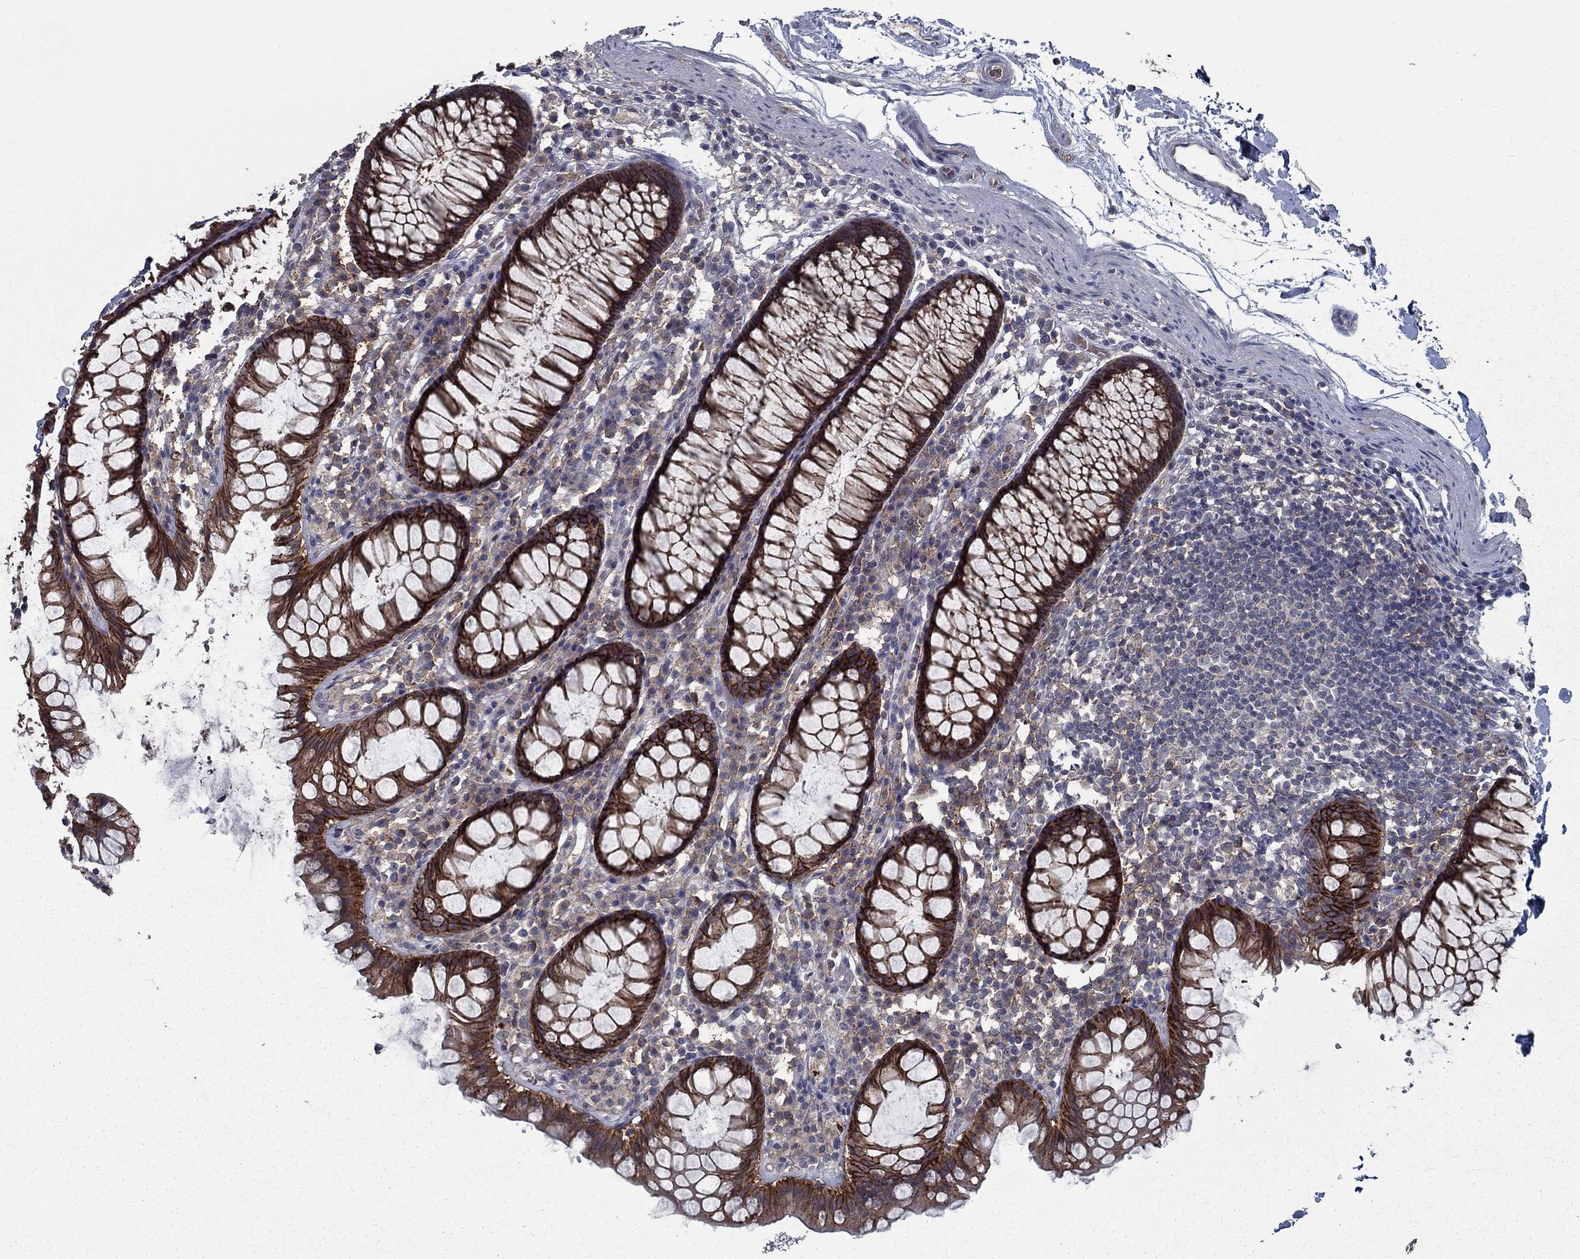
{"staining": {"intensity": "negative", "quantity": "none", "location": "none"}, "tissue": "colon", "cell_type": "Endothelial cells", "image_type": "normal", "snomed": [{"axis": "morphology", "description": "Normal tissue, NOS"}, {"axis": "topography", "description": "Colon"}], "caption": "Colon stained for a protein using immunohistochemistry demonstrates no staining endothelial cells.", "gene": "SLC44A1", "patient": {"sex": "male", "age": 76}}